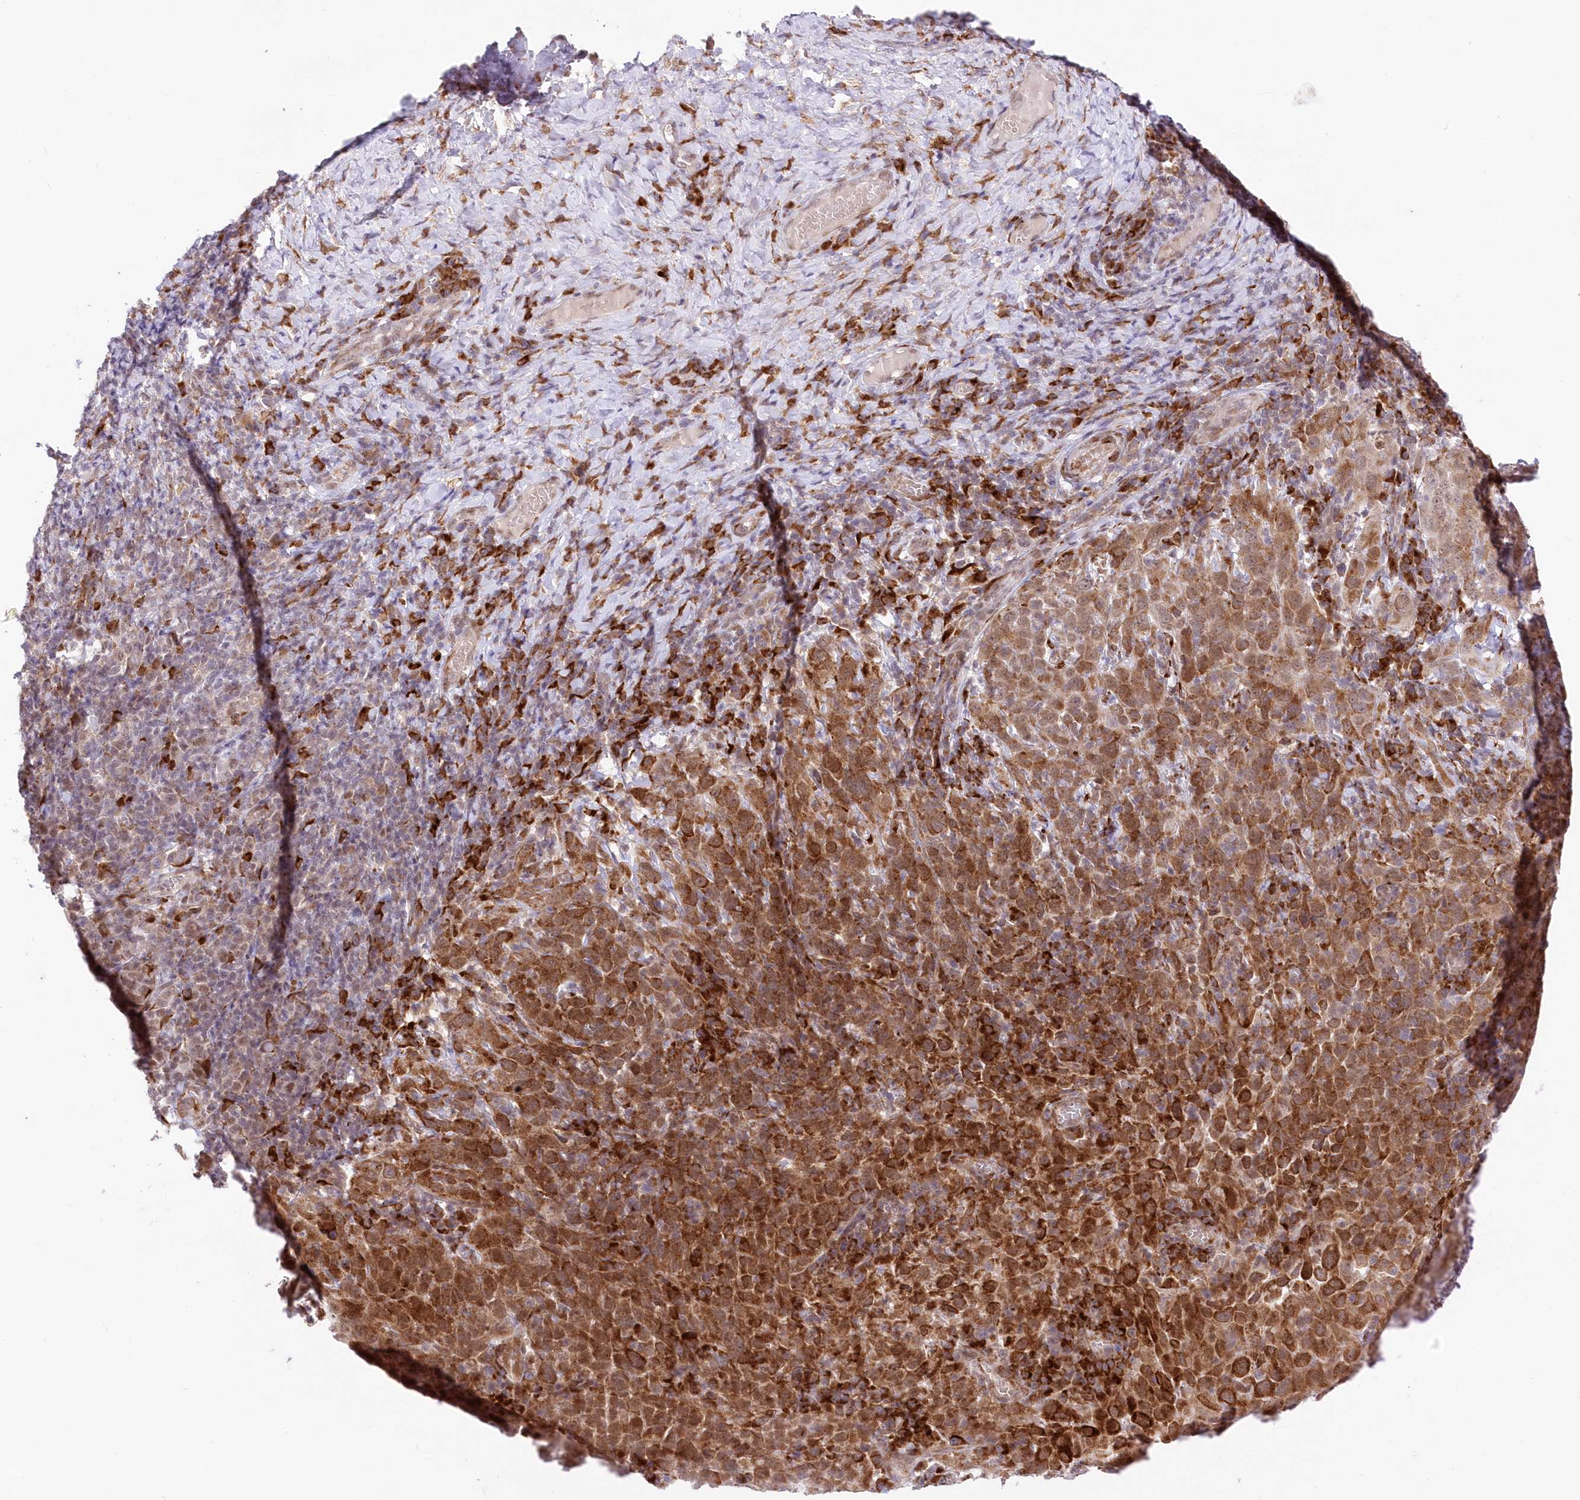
{"staining": {"intensity": "strong", "quantity": "25%-75%", "location": "cytoplasmic/membranous"}, "tissue": "cervical cancer", "cell_type": "Tumor cells", "image_type": "cancer", "snomed": [{"axis": "morphology", "description": "Squamous cell carcinoma, NOS"}, {"axis": "topography", "description": "Cervix"}], "caption": "Immunohistochemistry (IHC) histopathology image of neoplastic tissue: cervical cancer stained using immunohistochemistry demonstrates high levels of strong protein expression localized specifically in the cytoplasmic/membranous of tumor cells, appearing as a cytoplasmic/membranous brown color.", "gene": "LDB1", "patient": {"sex": "female", "age": 46}}